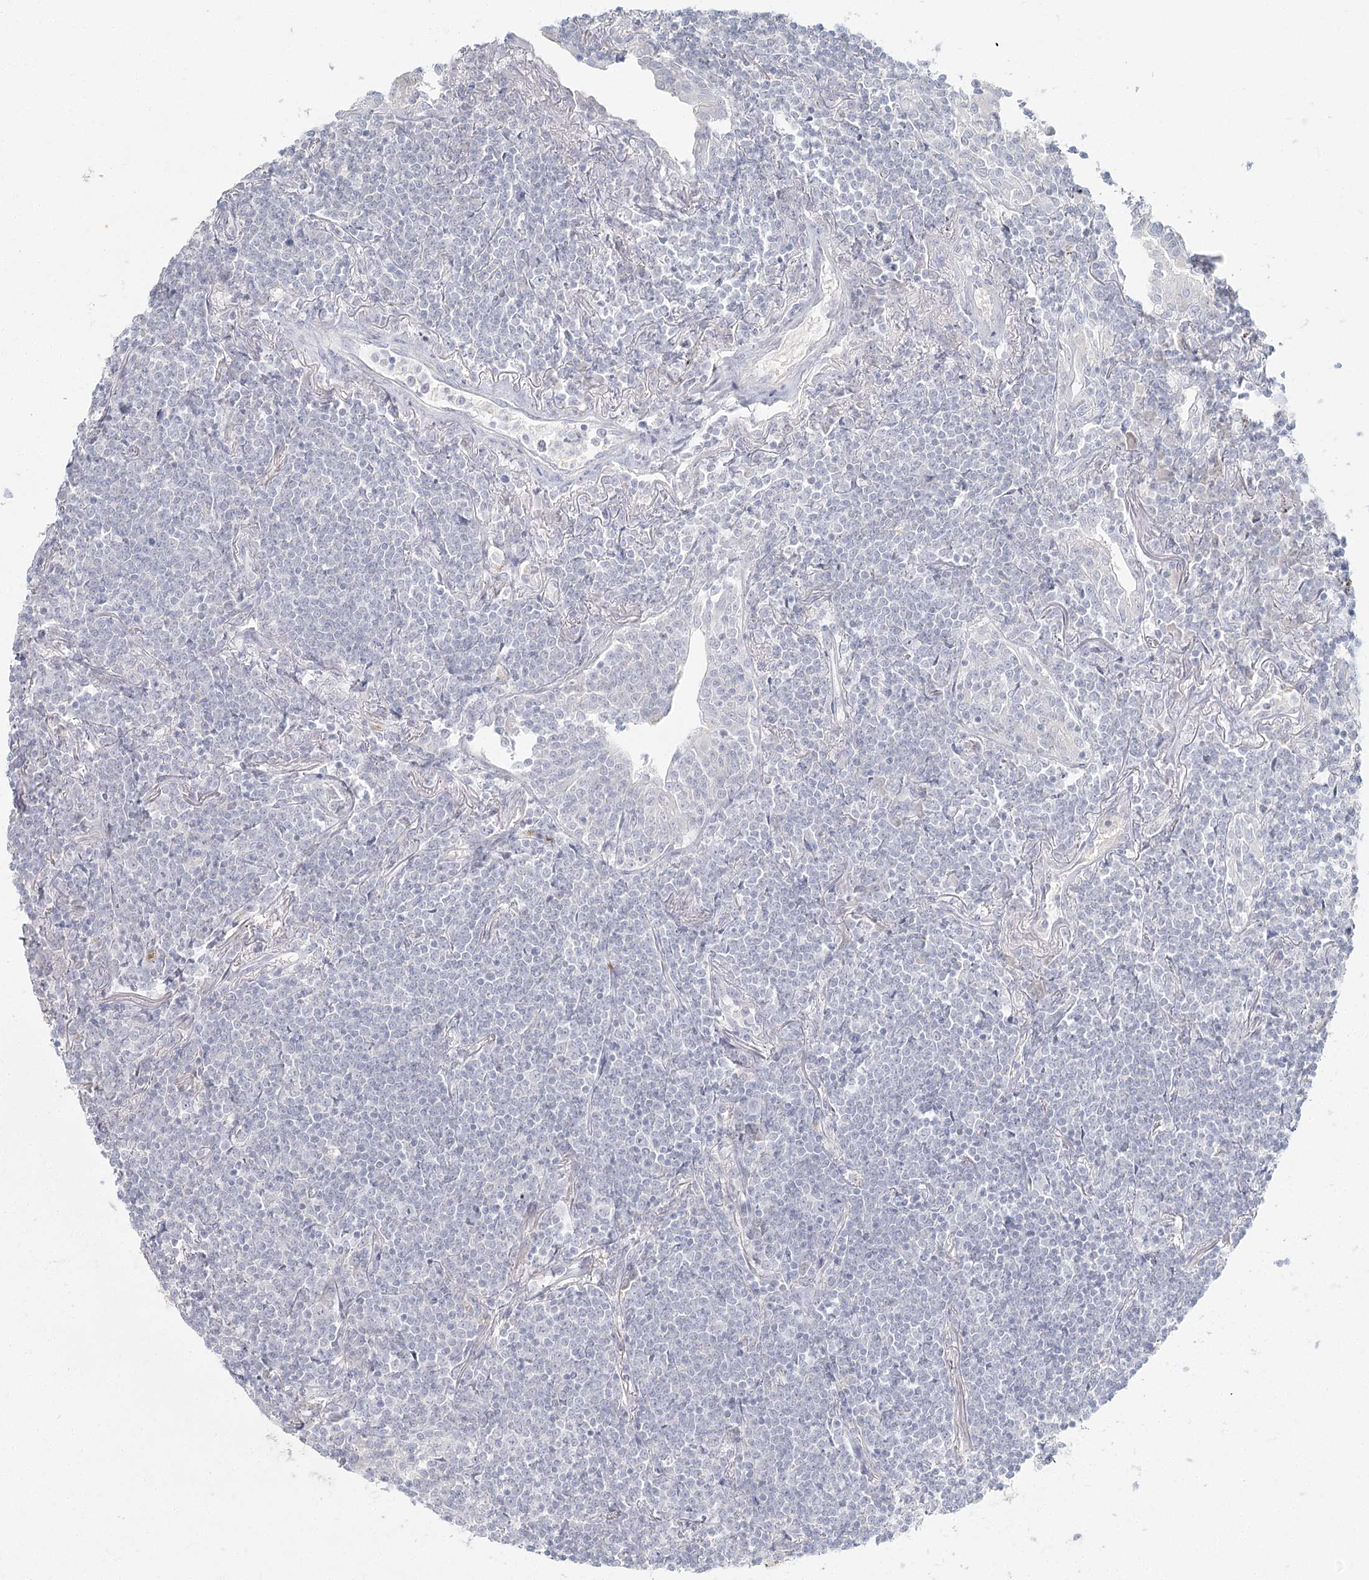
{"staining": {"intensity": "negative", "quantity": "none", "location": "none"}, "tissue": "lymphoma", "cell_type": "Tumor cells", "image_type": "cancer", "snomed": [{"axis": "morphology", "description": "Malignant lymphoma, non-Hodgkin's type, Low grade"}, {"axis": "topography", "description": "Lung"}], "caption": "A high-resolution histopathology image shows IHC staining of malignant lymphoma, non-Hodgkin's type (low-grade), which displays no significant staining in tumor cells.", "gene": "DMGDH", "patient": {"sex": "female", "age": 71}}